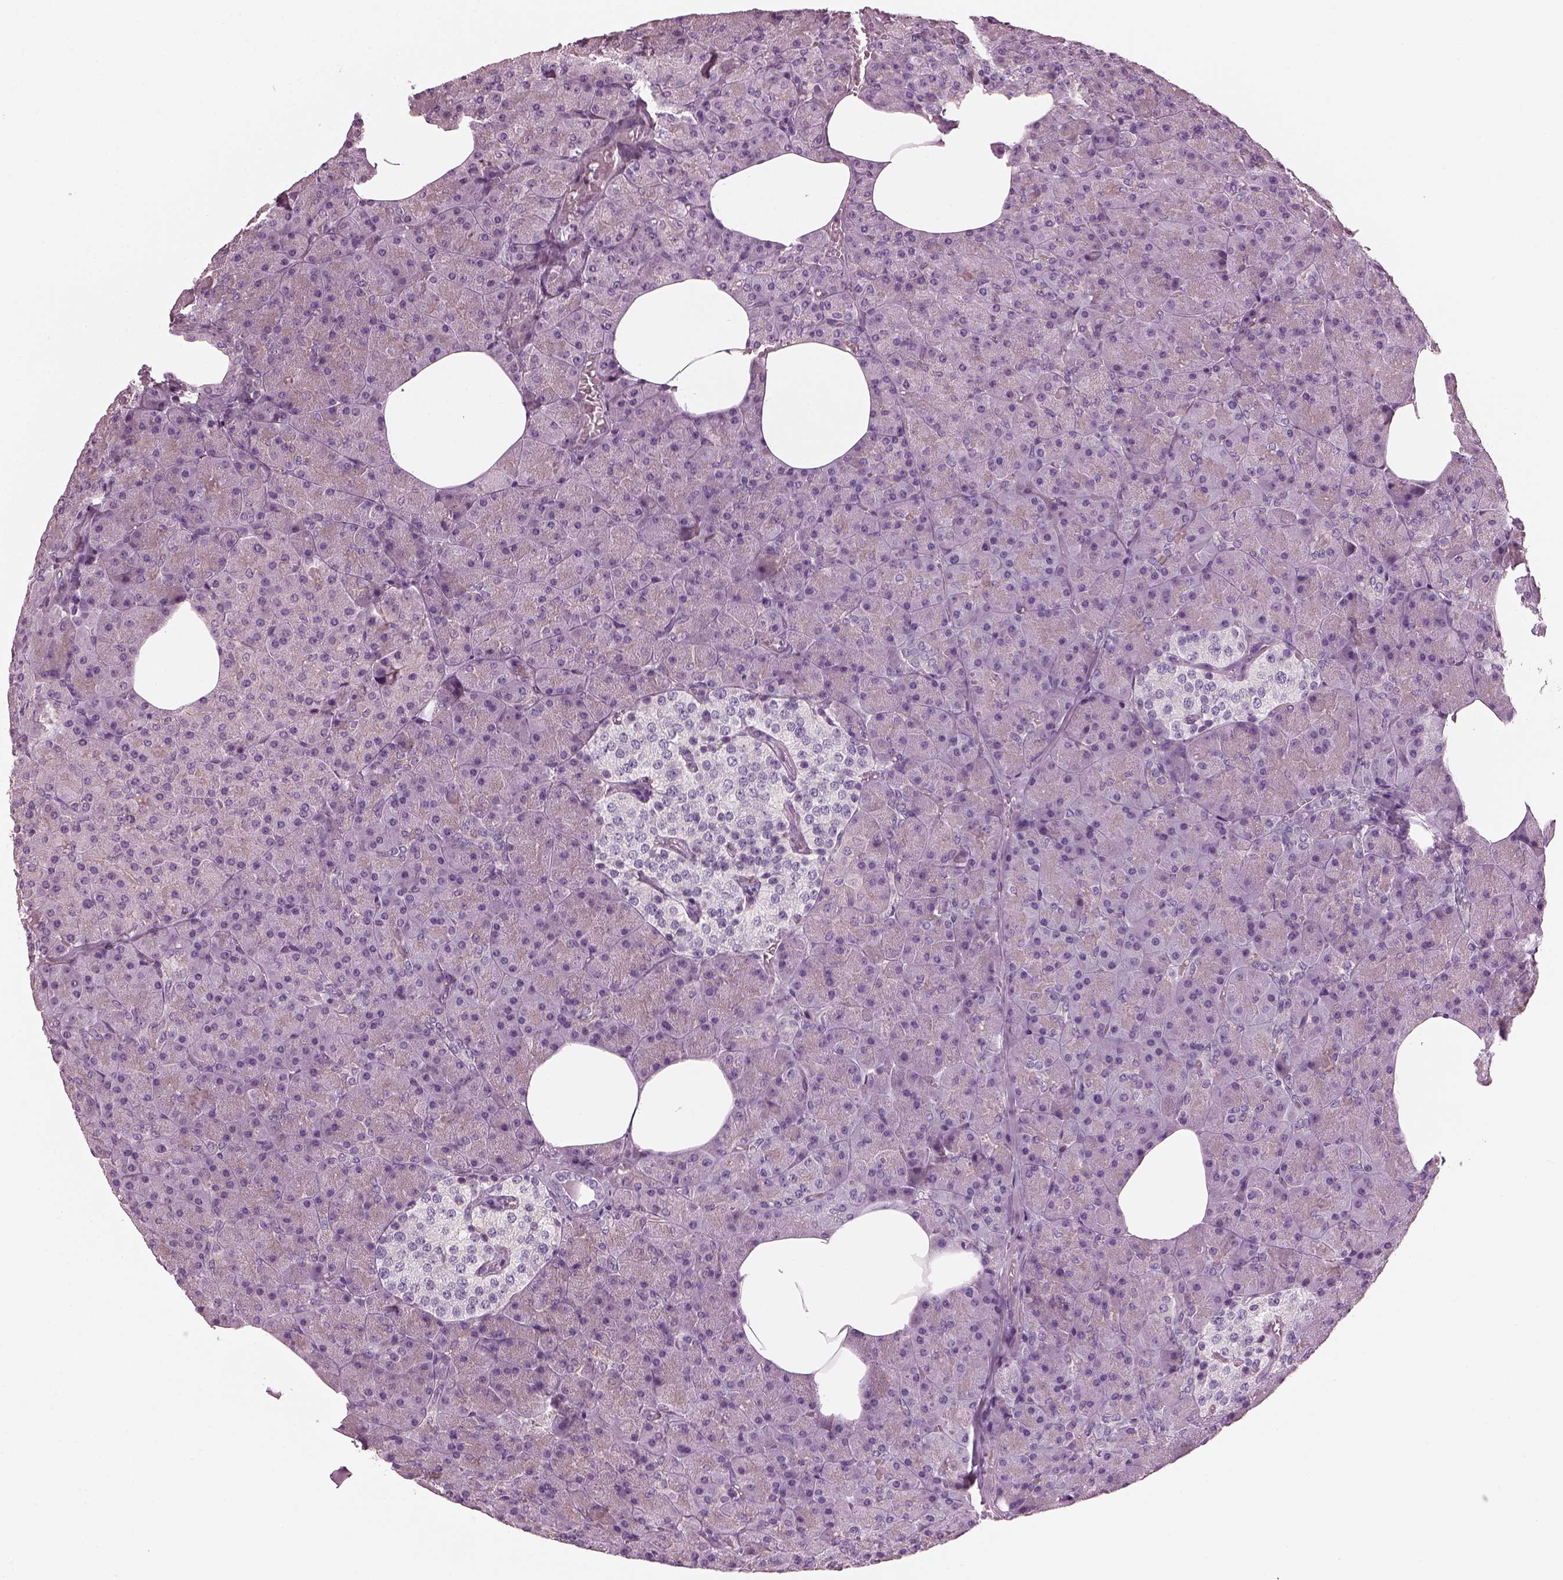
{"staining": {"intensity": "negative", "quantity": "none", "location": "none"}, "tissue": "pancreas", "cell_type": "Exocrine glandular cells", "image_type": "normal", "snomed": [{"axis": "morphology", "description": "Normal tissue, NOS"}, {"axis": "topography", "description": "Pancreas"}], "caption": "Human pancreas stained for a protein using immunohistochemistry (IHC) shows no expression in exocrine glandular cells.", "gene": "BFSP1", "patient": {"sex": "female", "age": 45}}